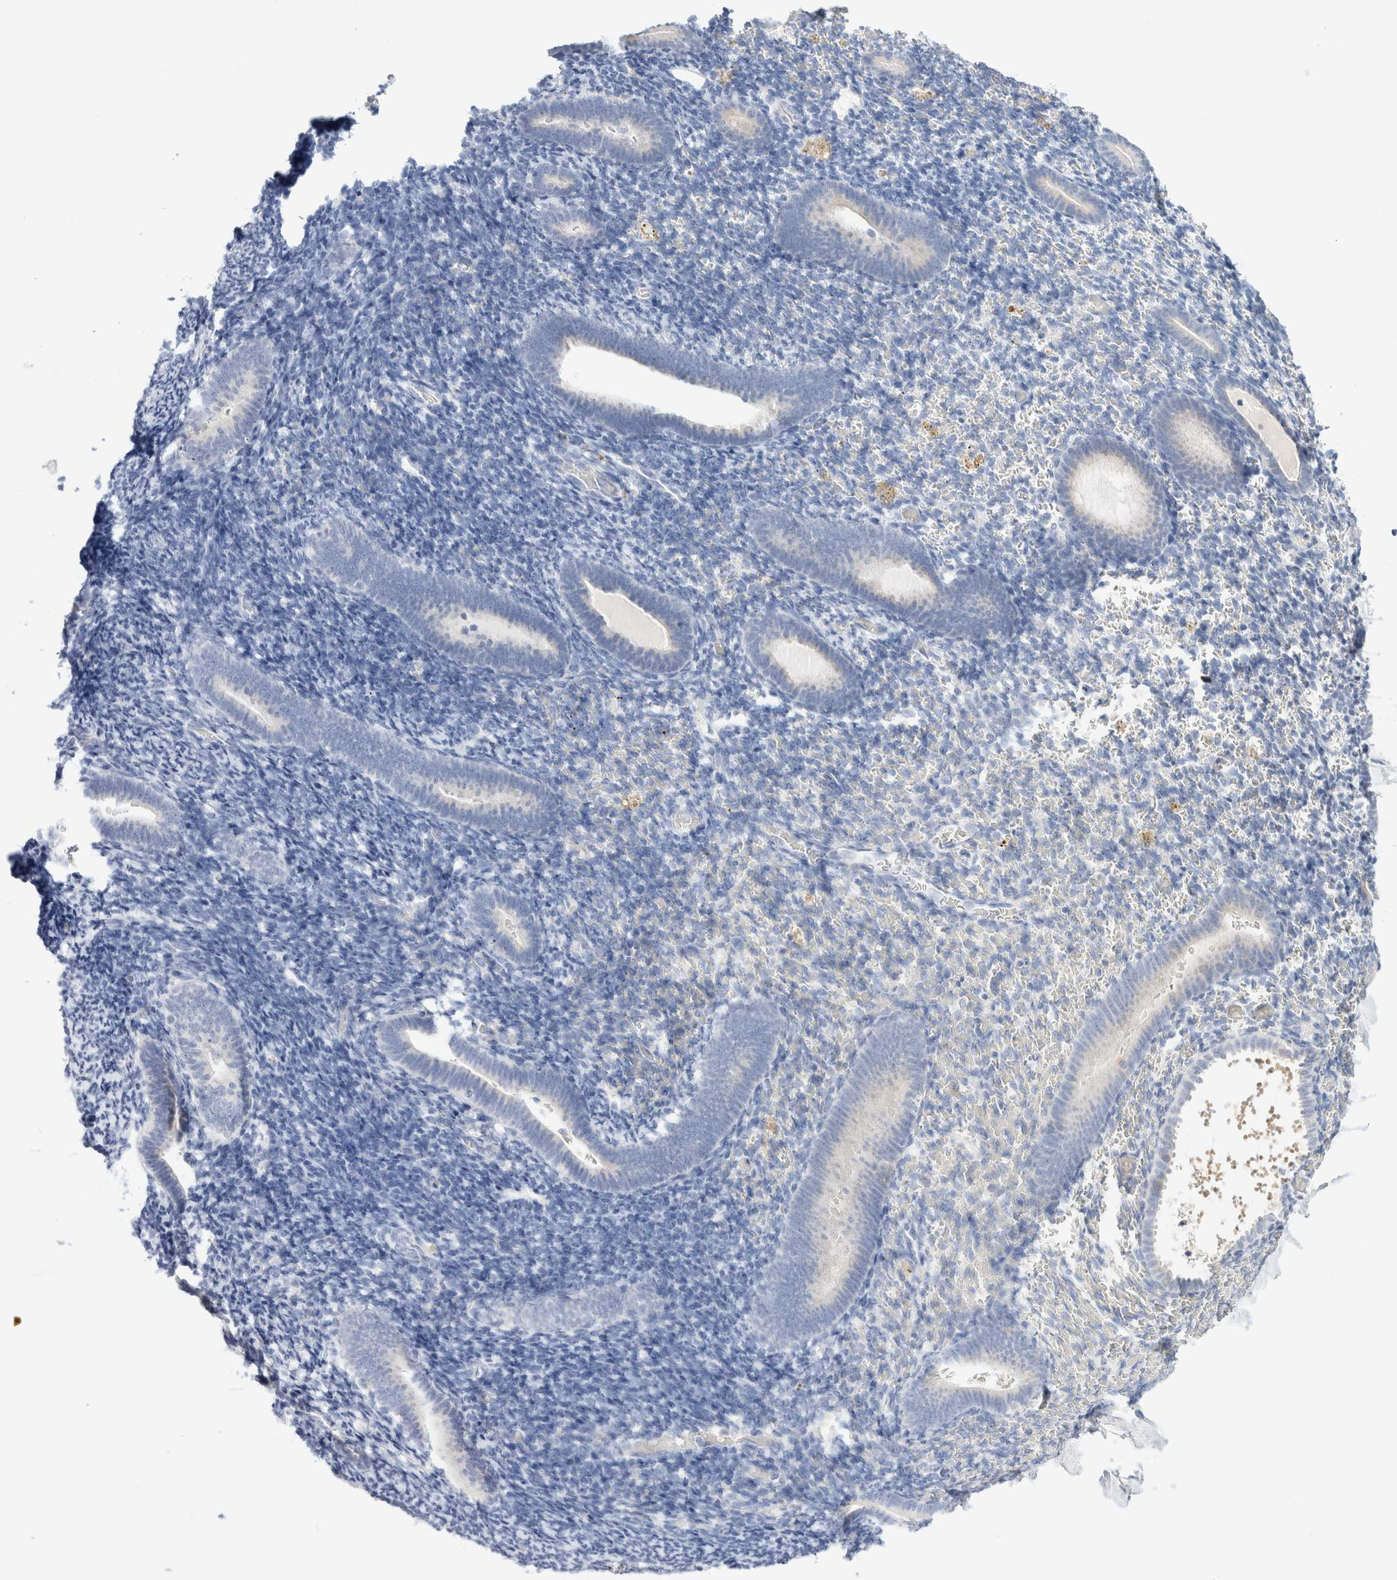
{"staining": {"intensity": "negative", "quantity": "none", "location": "none"}, "tissue": "endometrium", "cell_type": "Cells in endometrial stroma", "image_type": "normal", "snomed": [{"axis": "morphology", "description": "Normal tissue, NOS"}, {"axis": "topography", "description": "Endometrium"}], "caption": "DAB immunohistochemical staining of benign endometrium shows no significant positivity in cells in endometrial stroma. (Stains: DAB (3,3'-diaminobenzidine) IHC with hematoxylin counter stain, Microscopy: brightfield microscopy at high magnification).", "gene": "GADD45G", "patient": {"sex": "female", "age": 51}}